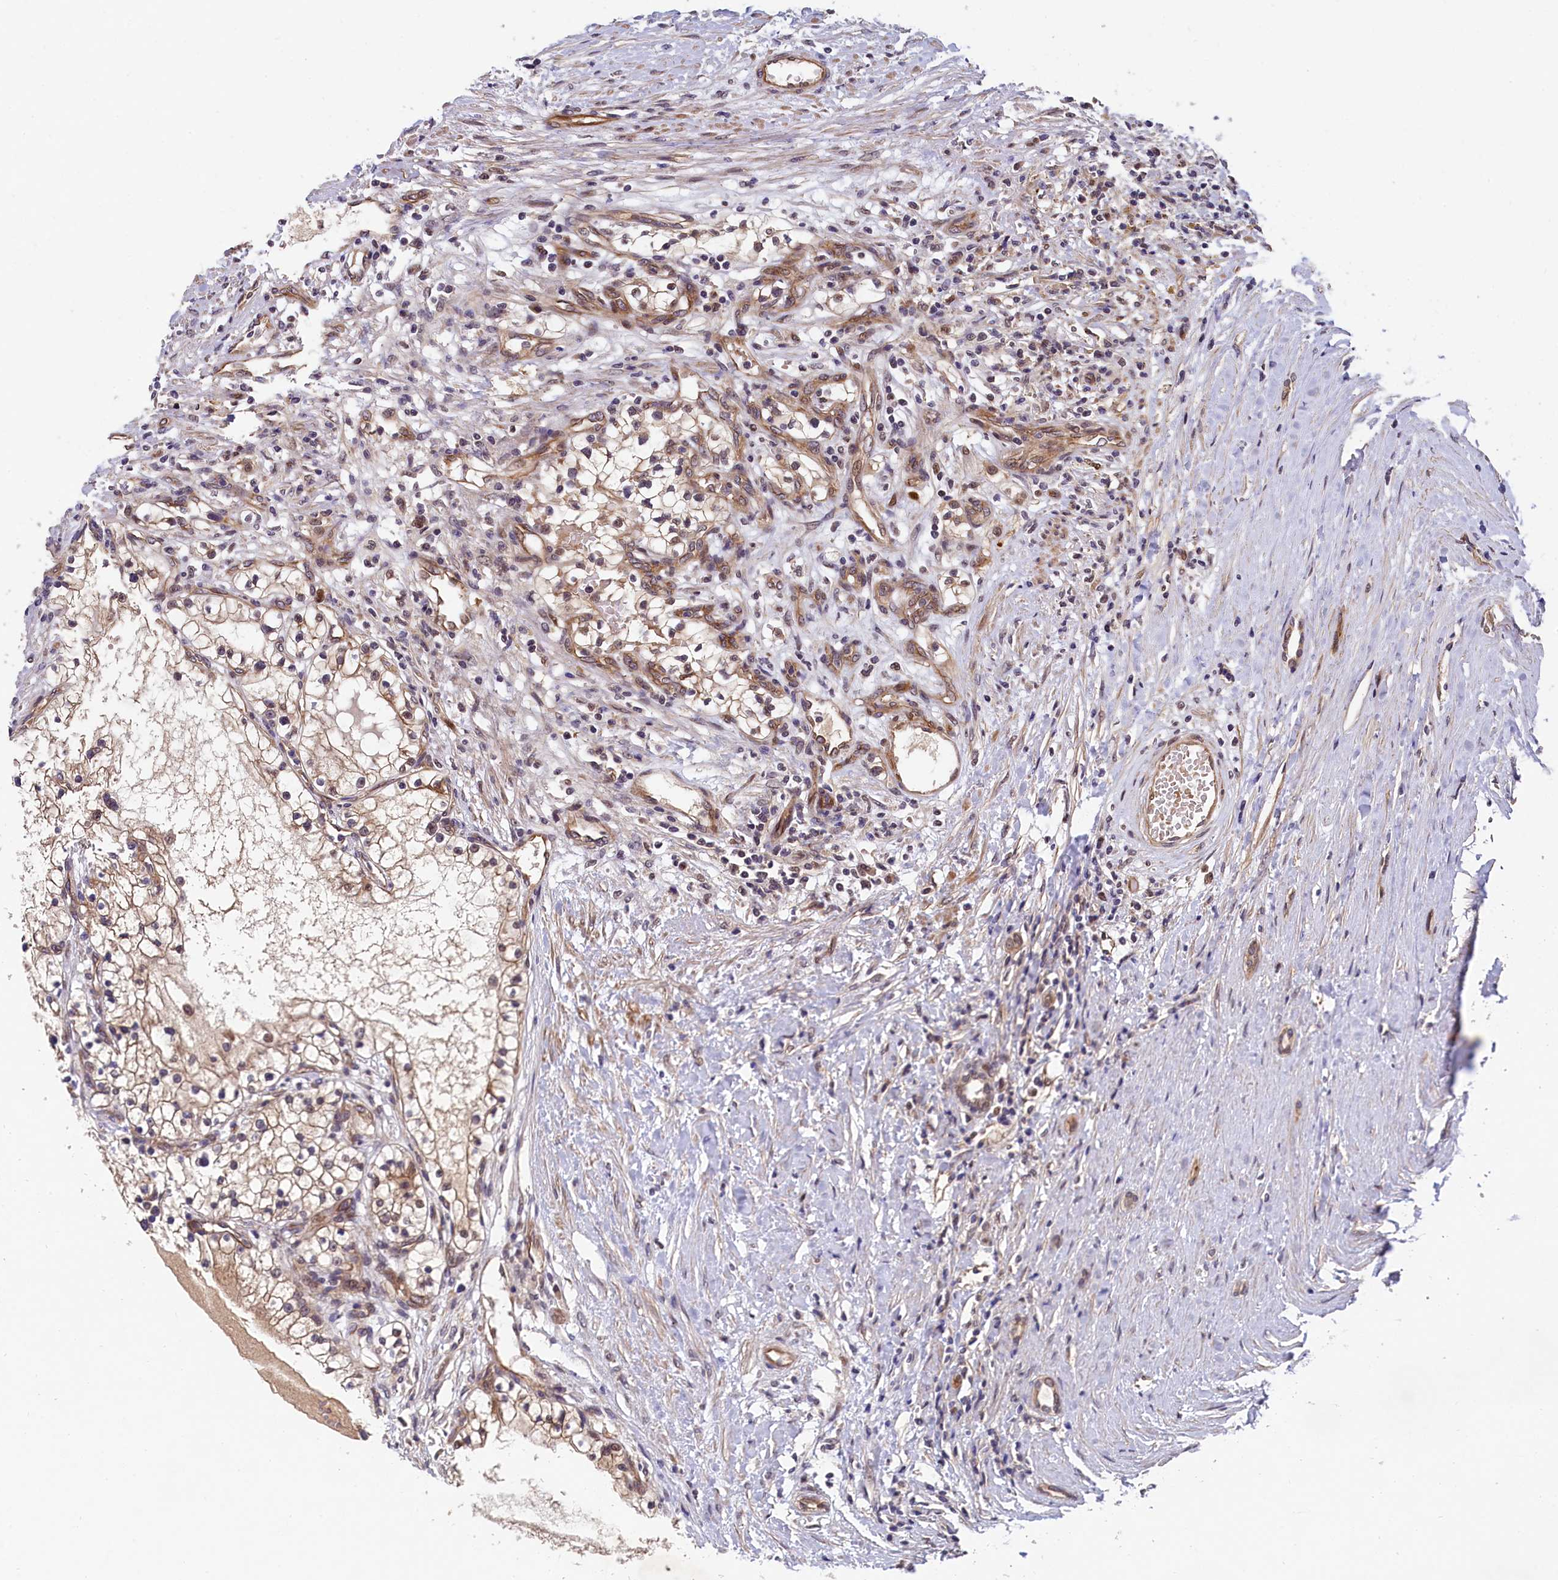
{"staining": {"intensity": "weak", "quantity": ">75%", "location": "cytoplasmic/membranous"}, "tissue": "renal cancer", "cell_type": "Tumor cells", "image_type": "cancer", "snomed": [{"axis": "morphology", "description": "Normal tissue, NOS"}, {"axis": "morphology", "description": "Adenocarcinoma, NOS"}, {"axis": "topography", "description": "Kidney"}], "caption": "Tumor cells demonstrate low levels of weak cytoplasmic/membranous positivity in about >75% of cells in human adenocarcinoma (renal).", "gene": "ARL14EP", "patient": {"sex": "male", "age": 68}}